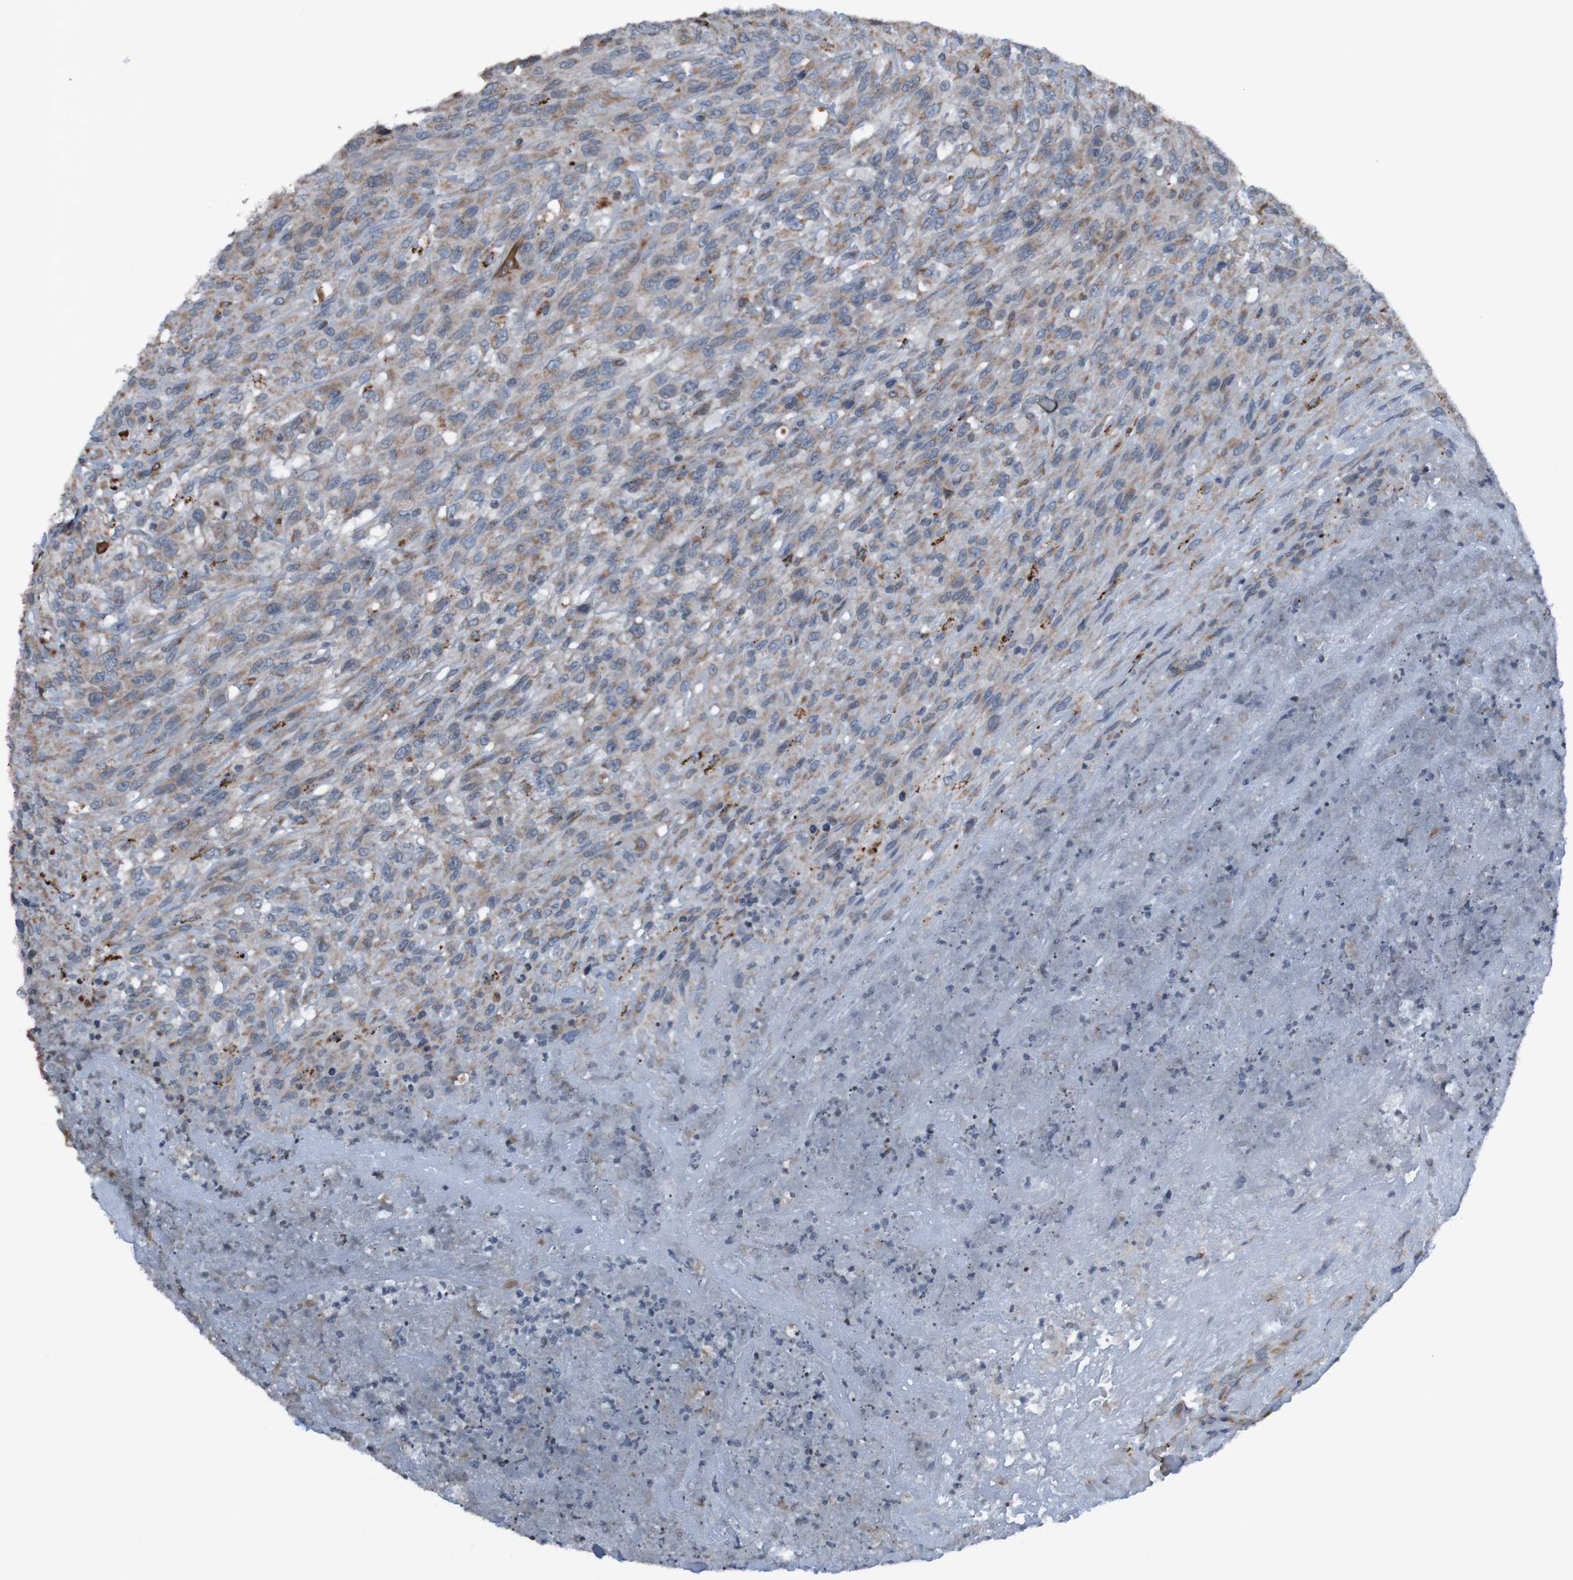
{"staining": {"intensity": "weak", "quantity": ">75%", "location": "cytoplasmic/membranous"}, "tissue": "urothelial cancer", "cell_type": "Tumor cells", "image_type": "cancer", "snomed": [{"axis": "morphology", "description": "Urothelial carcinoma, High grade"}, {"axis": "topography", "description": "Urinary bladder"}], "caption": "Protein expression analysis of urothelial cancer exhibits weak cytoplasmic/membranous expression in about >75% of tumor cells.", "gene": "UNG", "patient": {"sex": "male", "age": 66}}